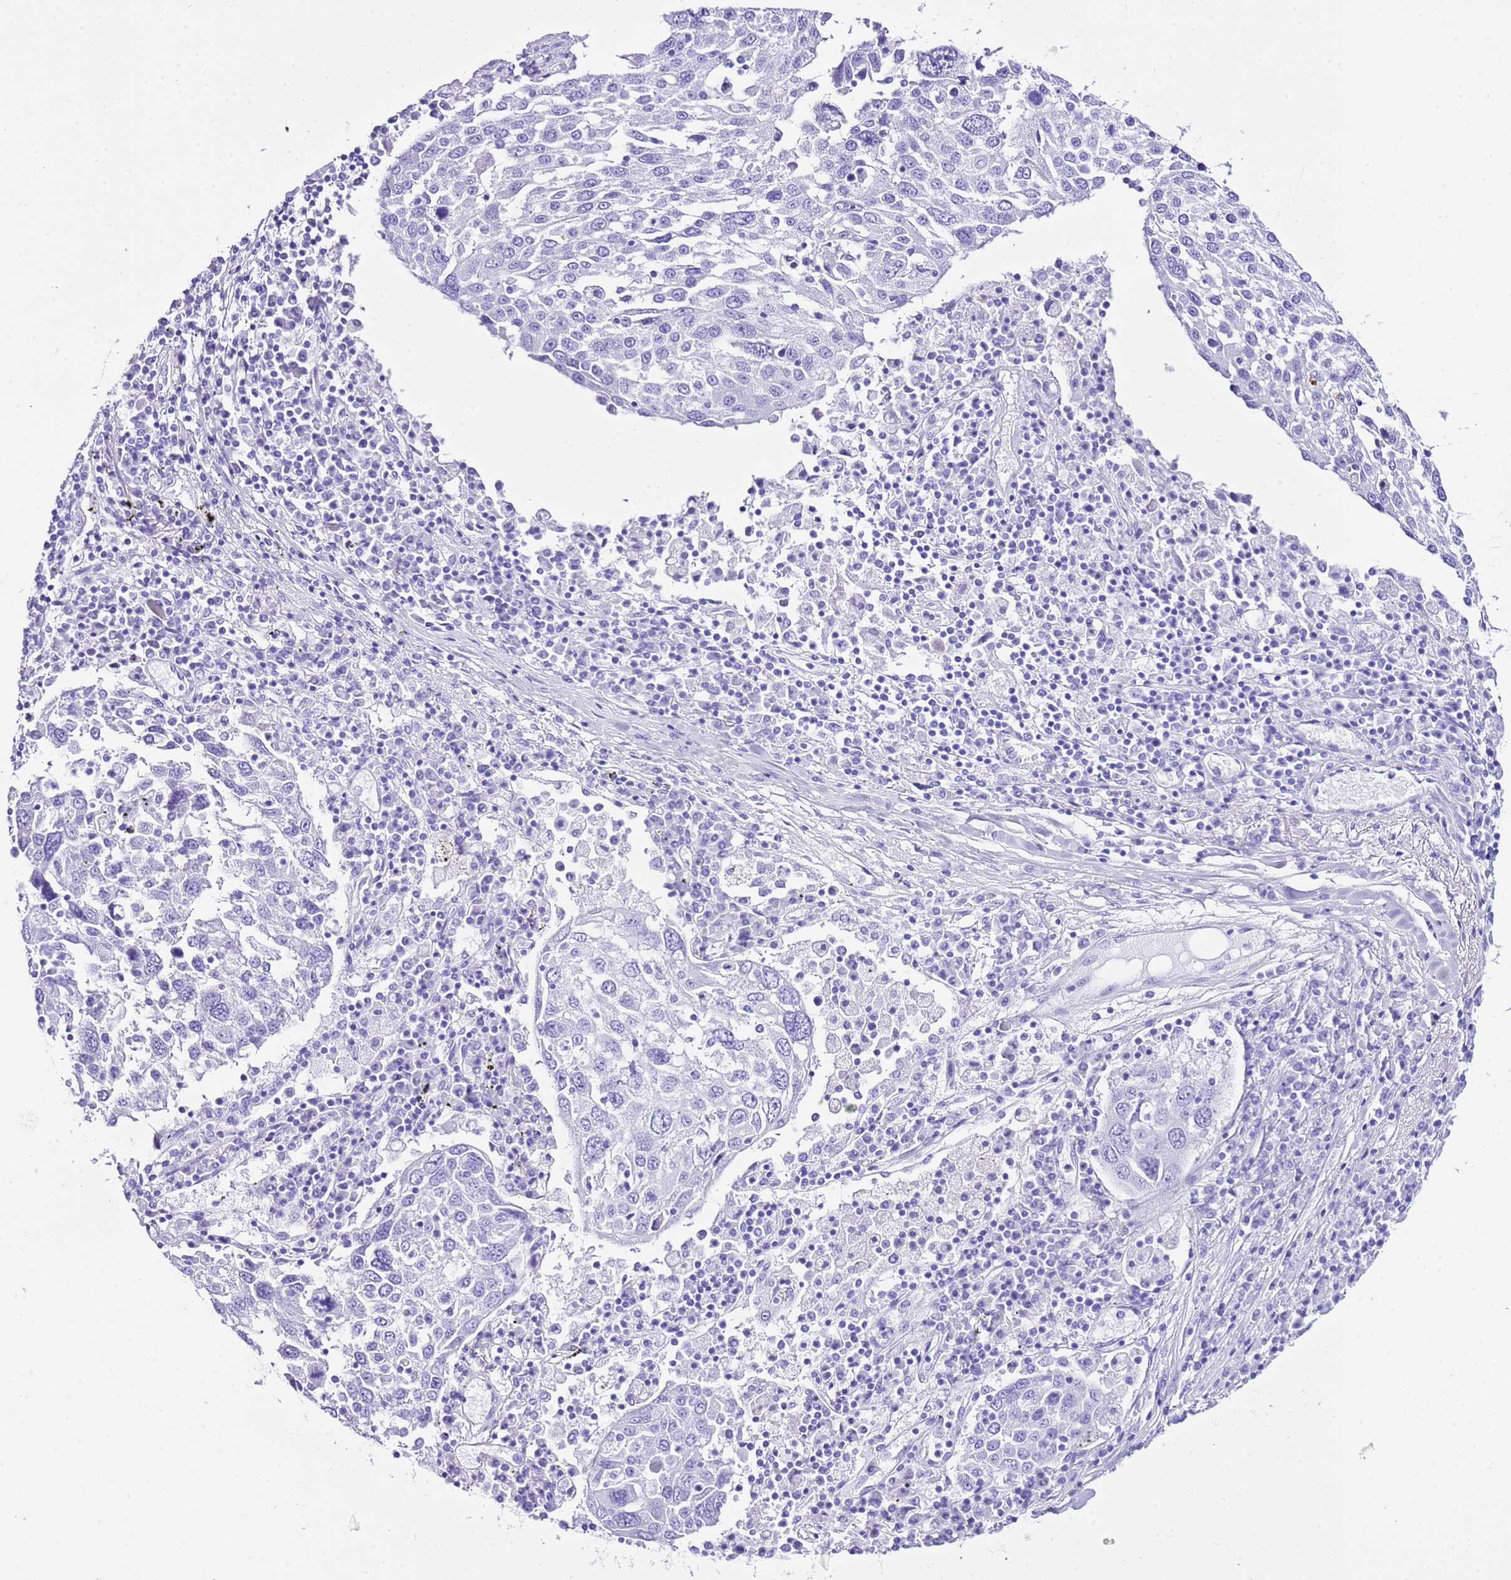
{"staining": {"intensity": "negative", "quantity": "none", "location": "none"}, "tissue": "lung cancer", "cell_type": "Tumor cells", "image_type": "cancer", "snomed": [{"axis": "morphology", "description": "Squamous cell carcinoma, NOS"}, {"axis": "topography", "description": "Lung"}], "caption": "Tumor cells are negative for protein expression in human squamous cell carcinoma (lung). (DAB (3,3'-diaminobenzidine) immunohistochemistry with hematoxylin counter stain).", "gene": "KCNC1", "patient": {"sex": "male", "age": 65}}